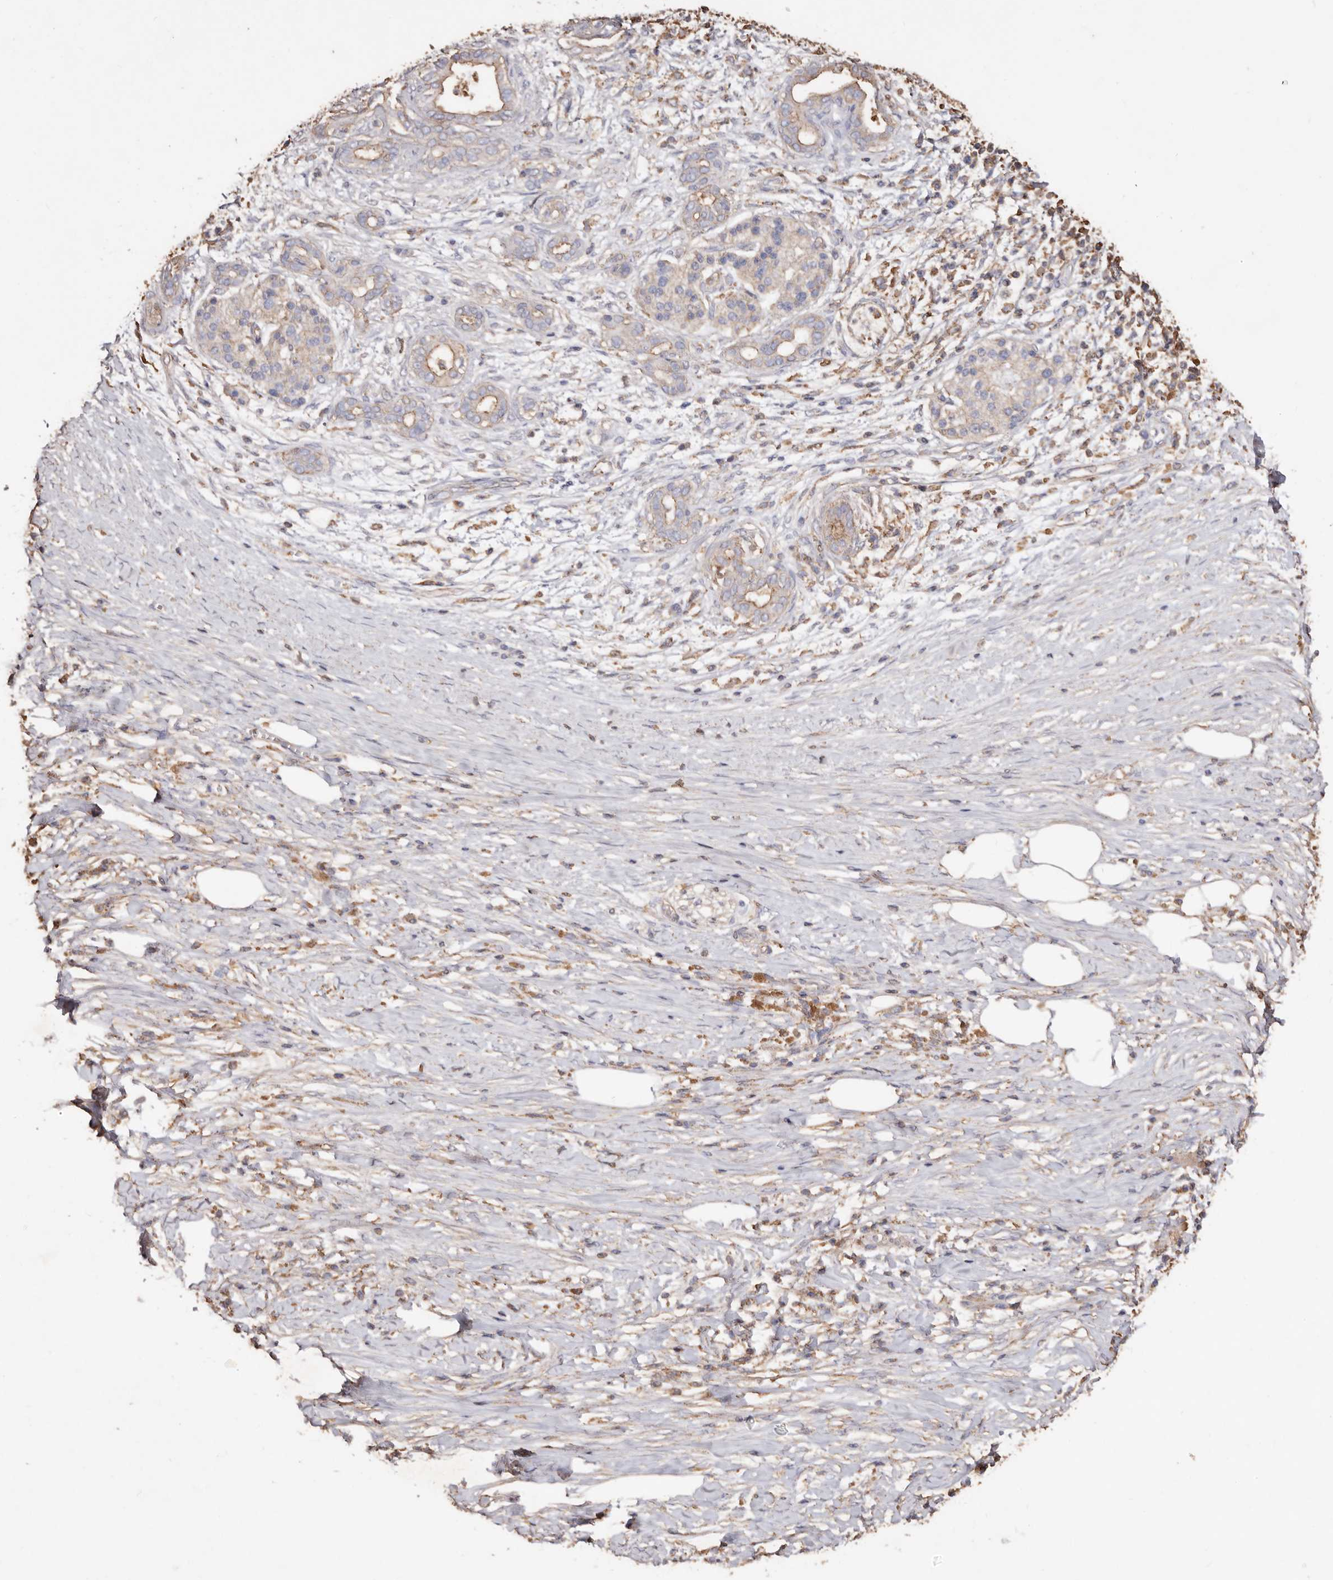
{"staining": {"intensity": "moderate", "quantity": "<25%", "location": "cytoplasmic/membranous"}, "tissue": "pancreatic cancer", "cell_type": "Tumor cells", "image_type": "cancer", "snomed": [{"axis": "morphology", "description": "Adenocarcinoma, NOS"}, {"axis": "topography", "description": "Pancreas"}], "caption": "This photomicrograph reveals immunohistochemistry (IHC) staining of human pancreatic cancer (adenocarcinoma), with low moderate cytoplasmic/membranous positivity in about <25% of tumor cells.", "gene": "COQ8B", "patient": {"sex": "male", "age": 58}}